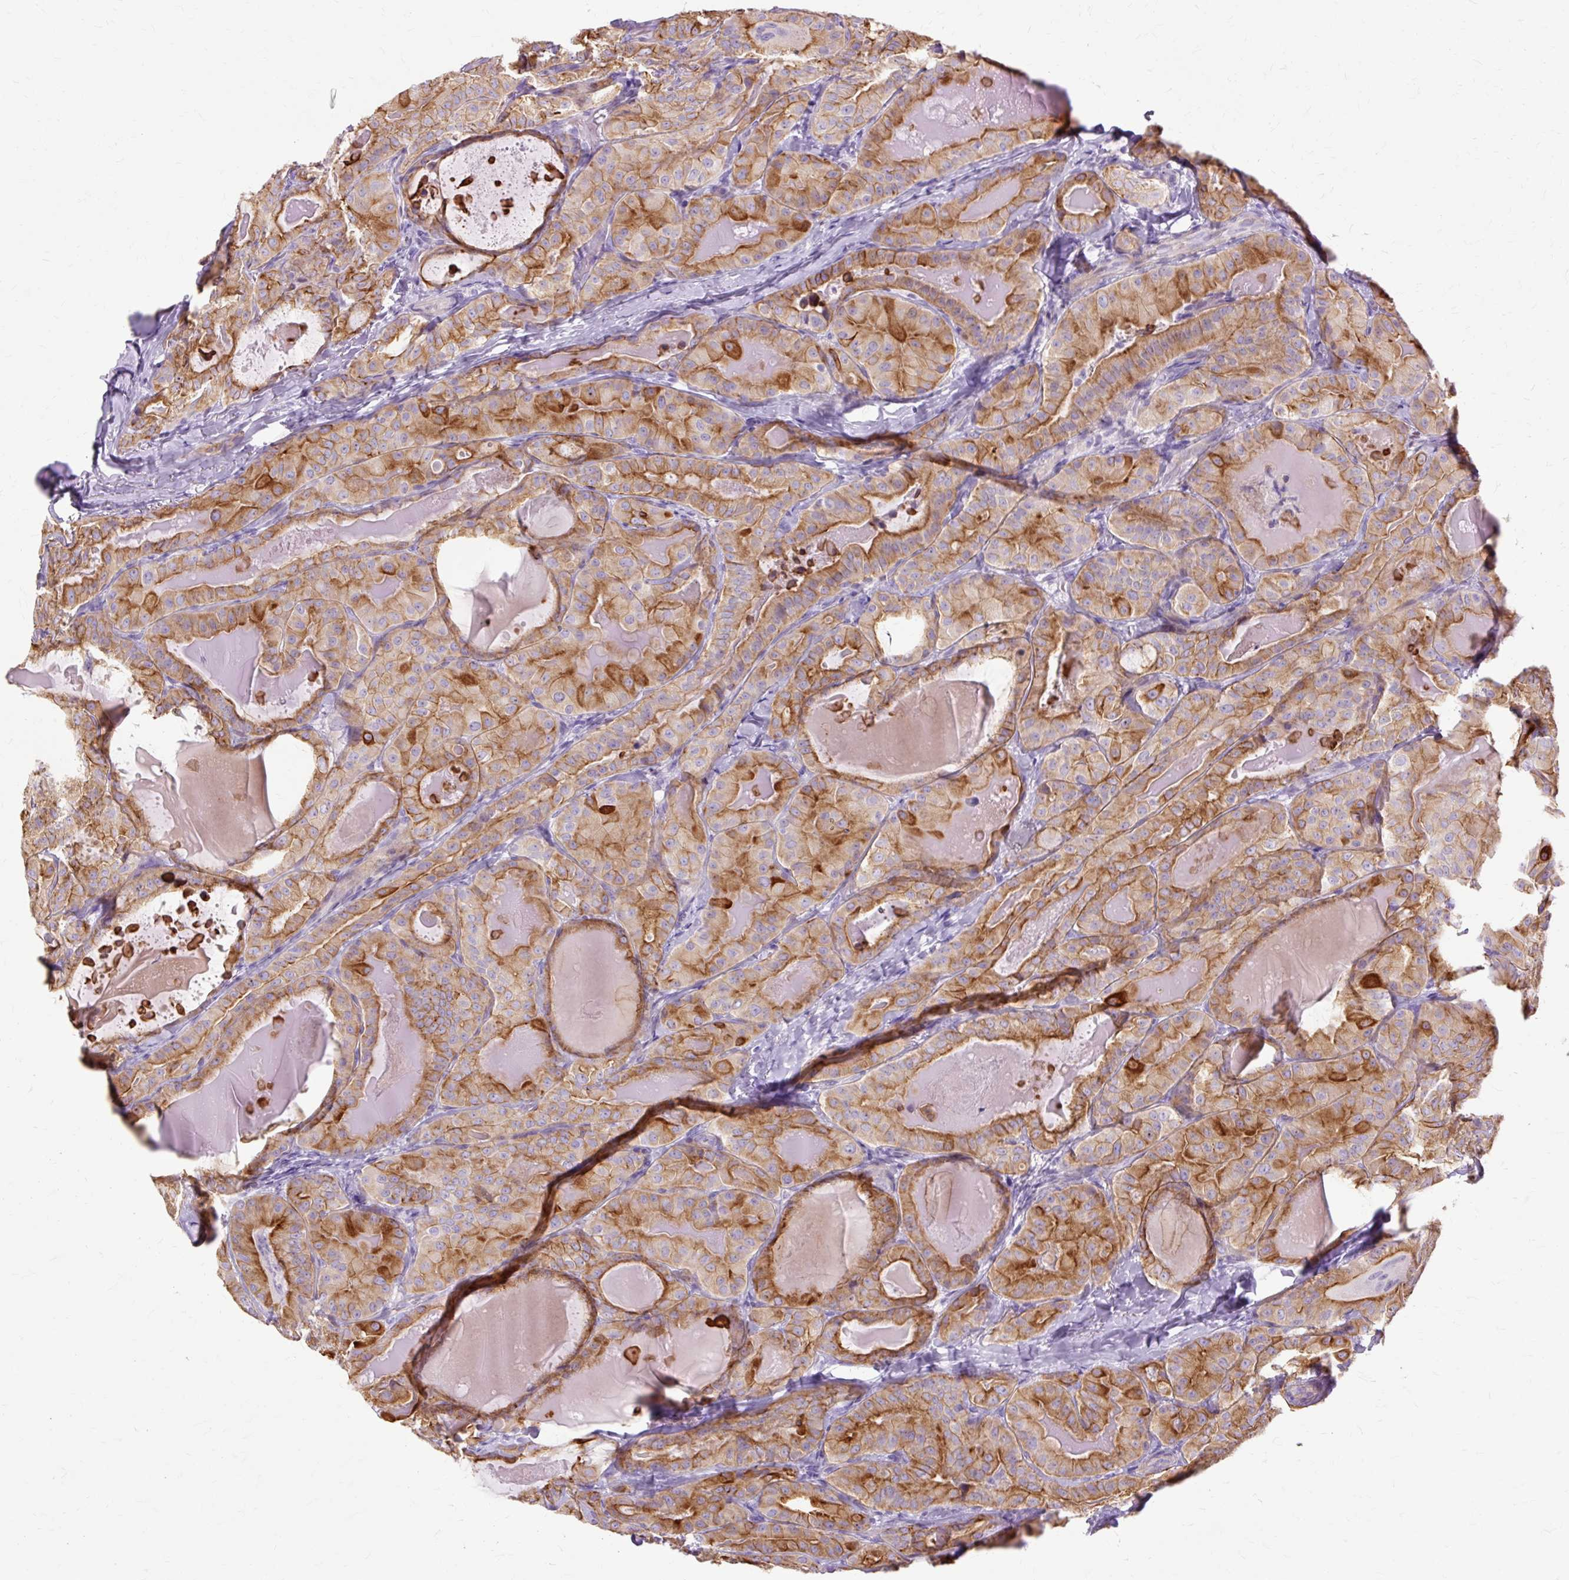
{"staining": {"intensity": "strong", "quantity": "25%-75%", "location": "cytoplasmic/membranous"}, "tissue": "thyroid cancer", "cell_type": "Tumor cells", "image_type": "cancer", "snomed": [{"axis": "morphology", "description": "Papillary adenocarcinoma, NOS"}, {"axis": "topography", "description": "Thyroid gland"}], "caption": "Tumor cells show high levels of strong cytoplasmic/membranous expression in approximately 25%-75% of cells in human thyroid cancer.", "gene": "DCTN4", "patient": {"sex": "female", "age": 68}}